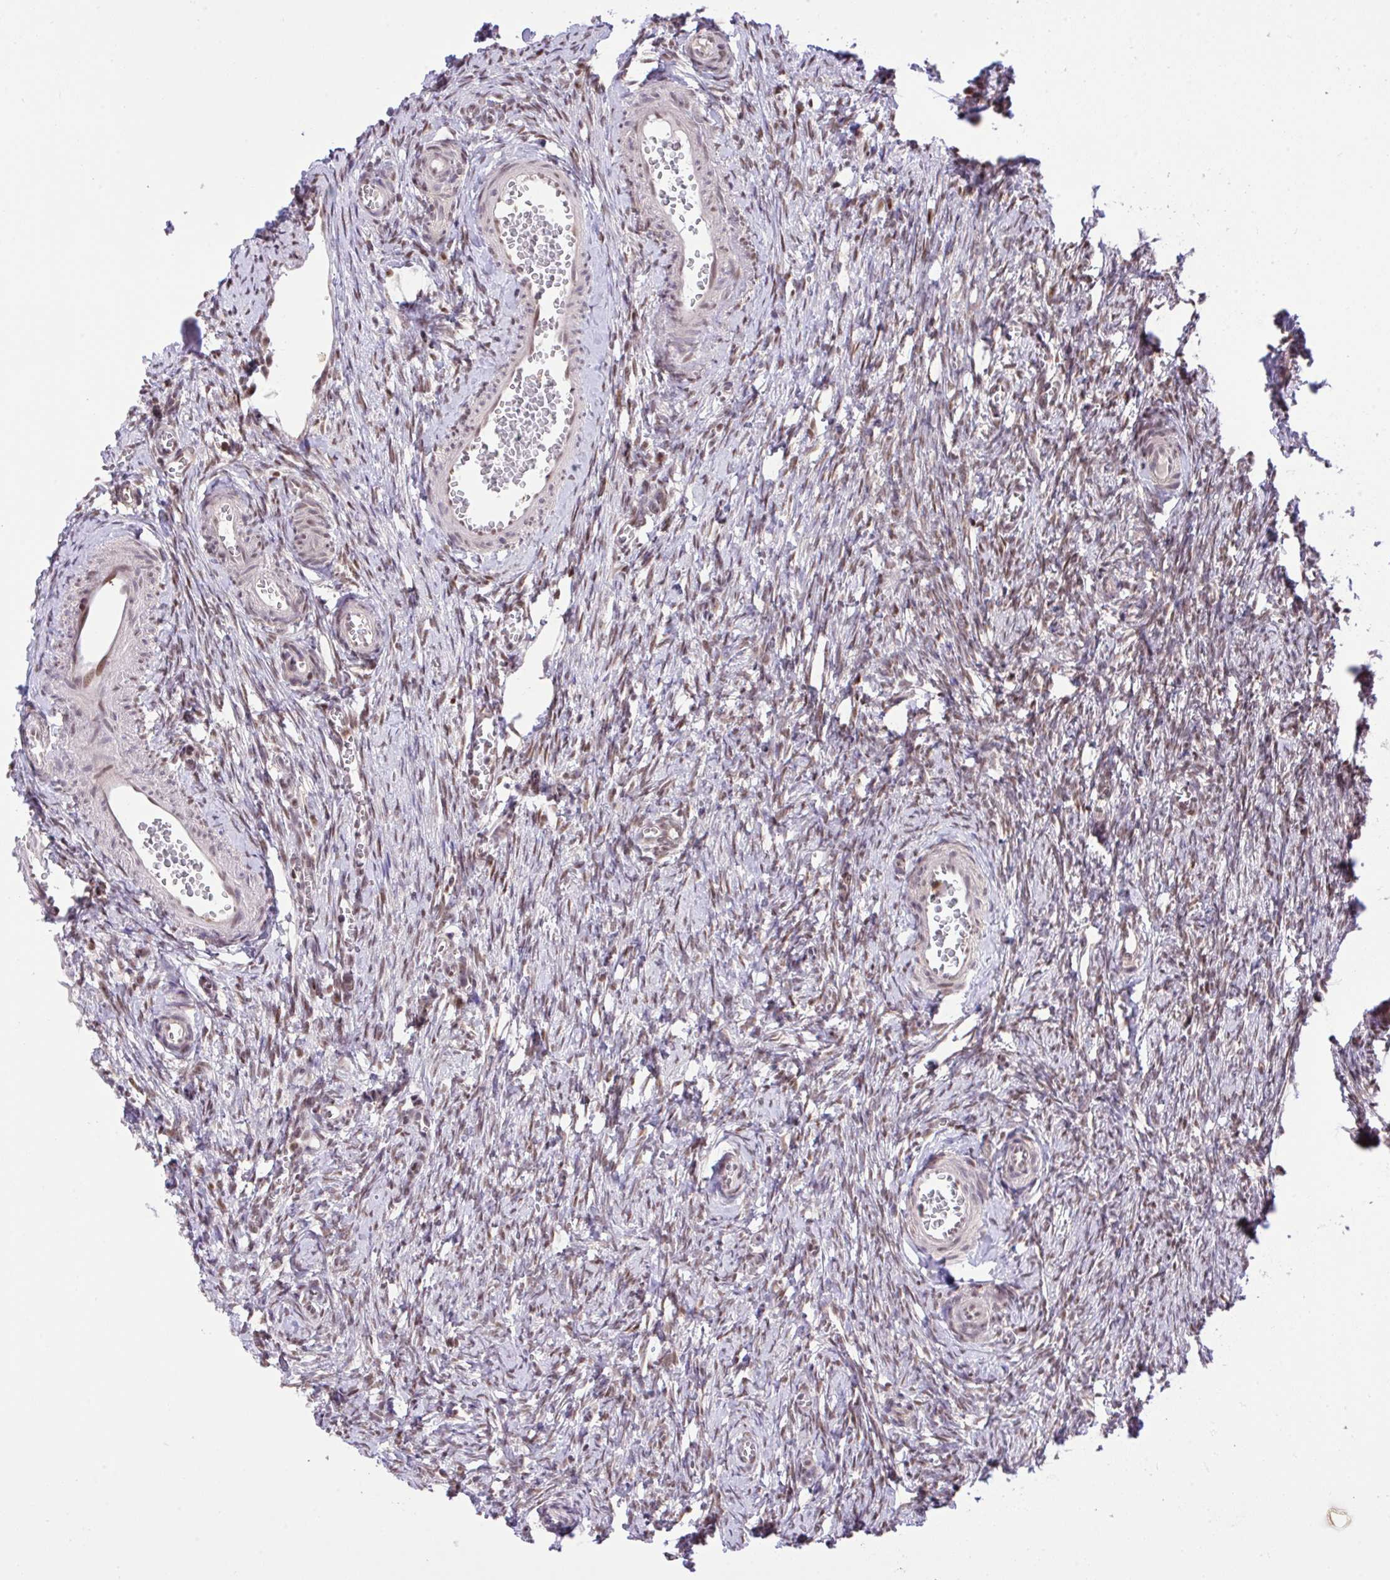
{"staining": {"intensity": "moderate", "quantity": "25%-75%", "location": "nuclear"}, "tissue": "ovary", "cell_type": "Follicle cells", "image_type": "normal", "snomed": [{"axis": "morphology", "description": "Normal tissue, NOS"}, {"axis": "topography", "description": "Ovary"}], "caption": "IHC image of benign human ovary stained for a protein (brown), which demonstrates medium levels of moderate nuclear positivity in approximately 25%-75% of follicle cells.", "gene": "GLIS3", "patient": {"sex": "female", "age": 41}}